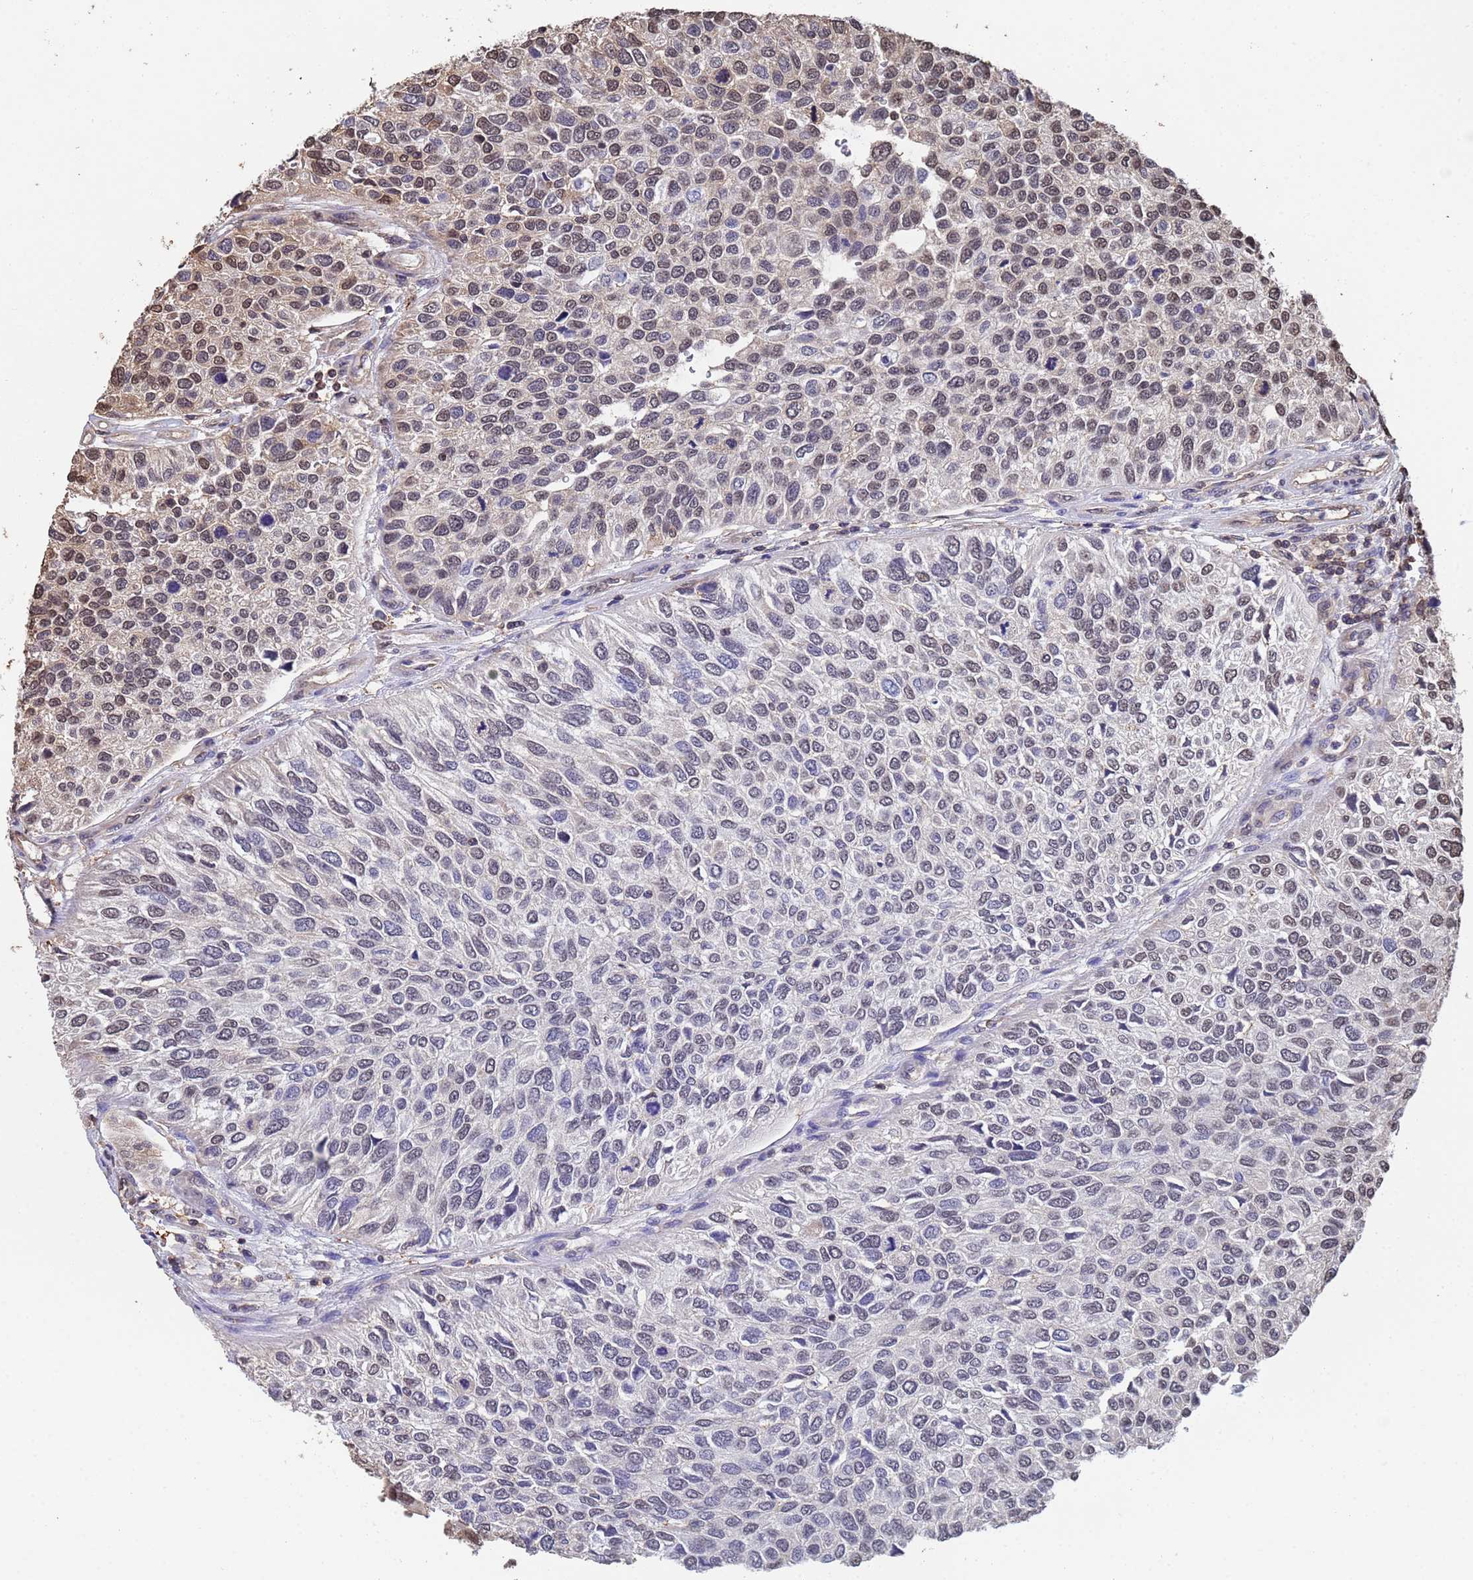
{"staining": {"intensity": "moderate", "quantity": "<25%", "location": "nuclear"}, "tissue": "urothelial cancer", "cell_type": "Tumor cells", "image_type": "cancer", "snomed": [{"axis": "morphology", "description": "Urothelial carcinoma, NOS"}, {"axis": "topography", "description": "Urinary bladder"}], "caption": "DAB immunohistochemical staining of urothelial cancer shows moderate nuclear protein positivity in about <25% of tumor cells. The staining is performed using DAB brown chromogen to label protein expression. The nuclei are counter-stained blue using hematoxylin.", "gene": "SUMO4", "patient": {"sex": "male", "age": 55}}